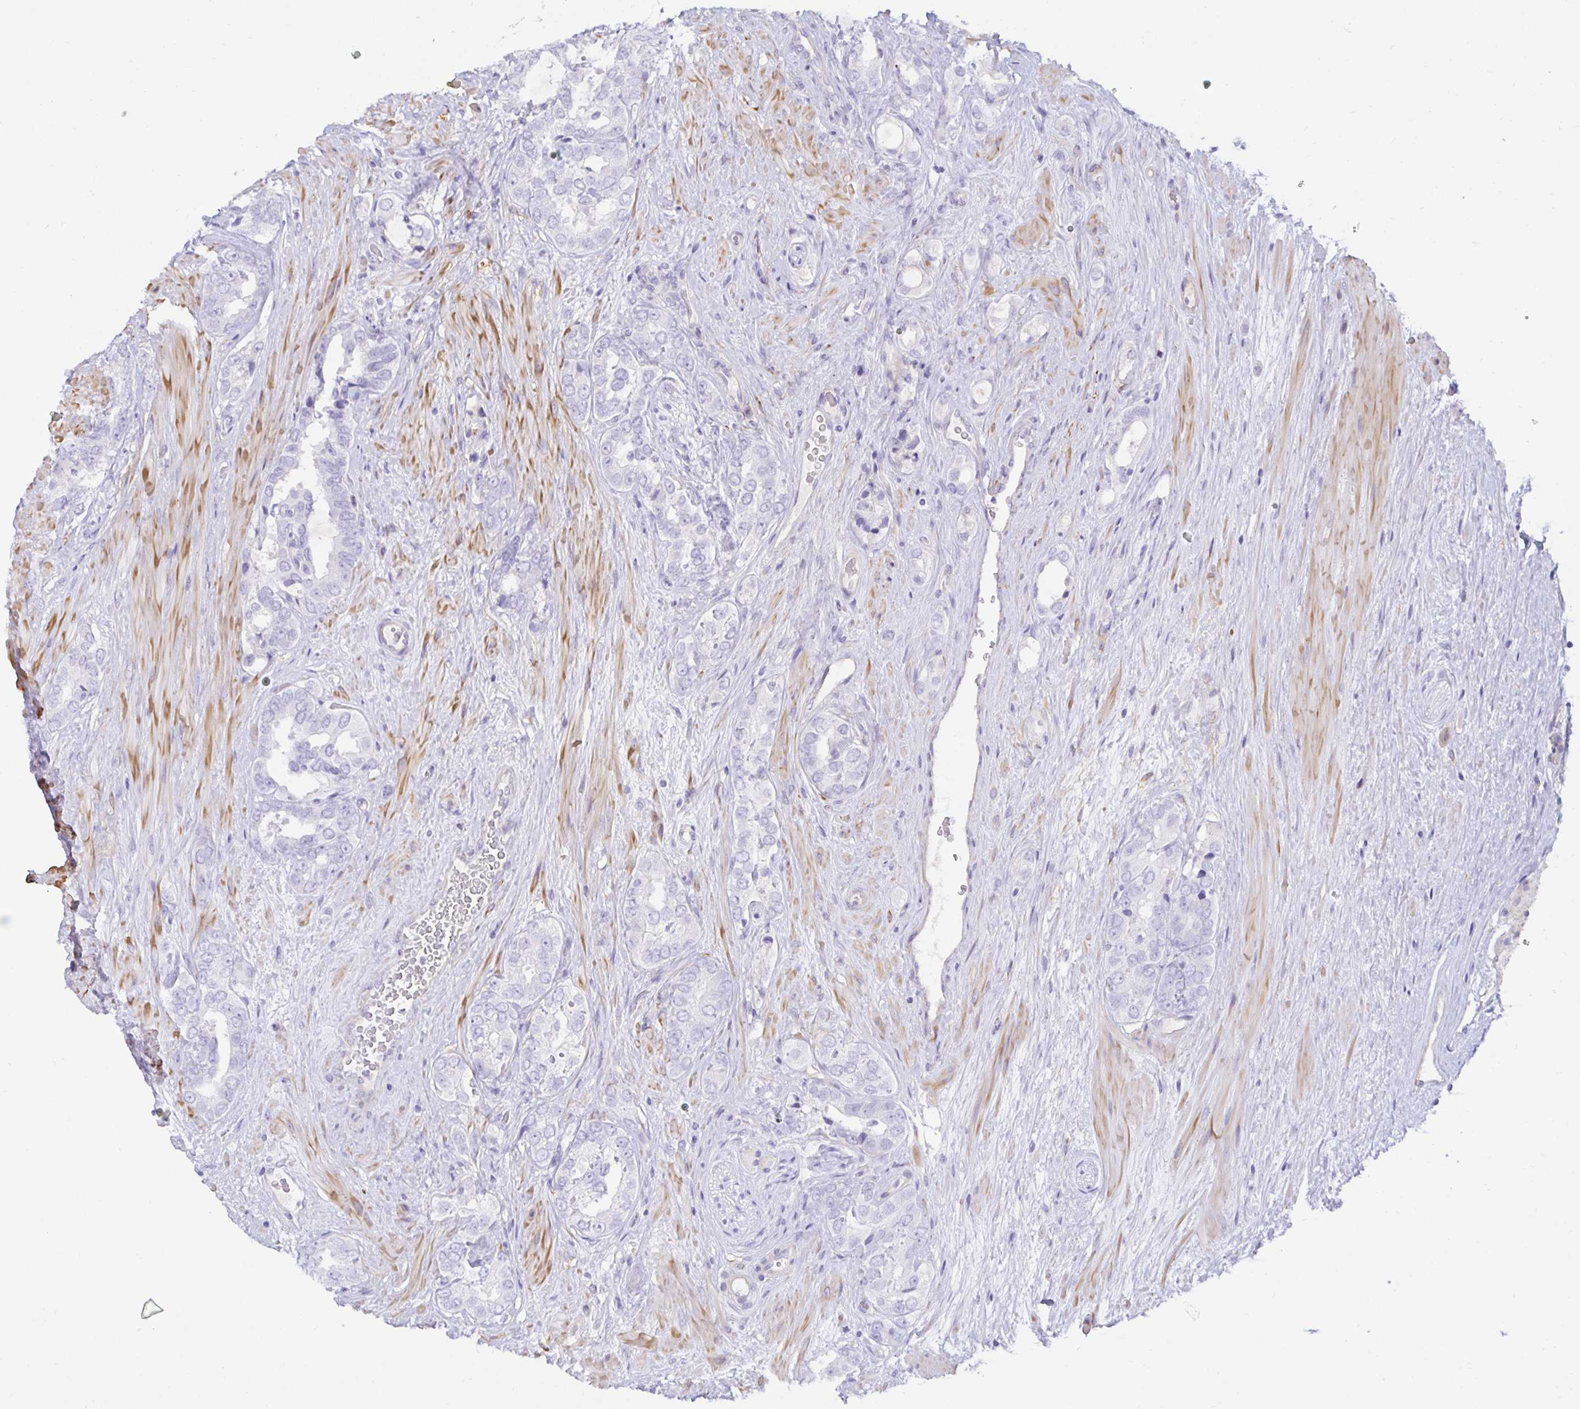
{"staining": {"intensity": "negative", "quantity": "none", "location": "none"}, "tissue": "prostate cancer", "cell_type": "Tumor cells", "image_type": "cancer", "snomed": [{"axis": "morphology", "description": "Adenocarcinoma, High grade"}, {"axis": "topography", "description": "Prostate"}], "caption": "High magnification brightfield microscopy of prostate cancer stained with DAB (brown) and counterstained with hematoxylin (blue): tumor cells show no significant staining. Brightfield microscopy of immunohistochemistry stained with DAB (3,3'-diaminobenzidine) (brown) and hematoxylin (blue), captured at high magnification.", "gene": "SPAG4", "patient": {"sex": "male", "age": 71}}